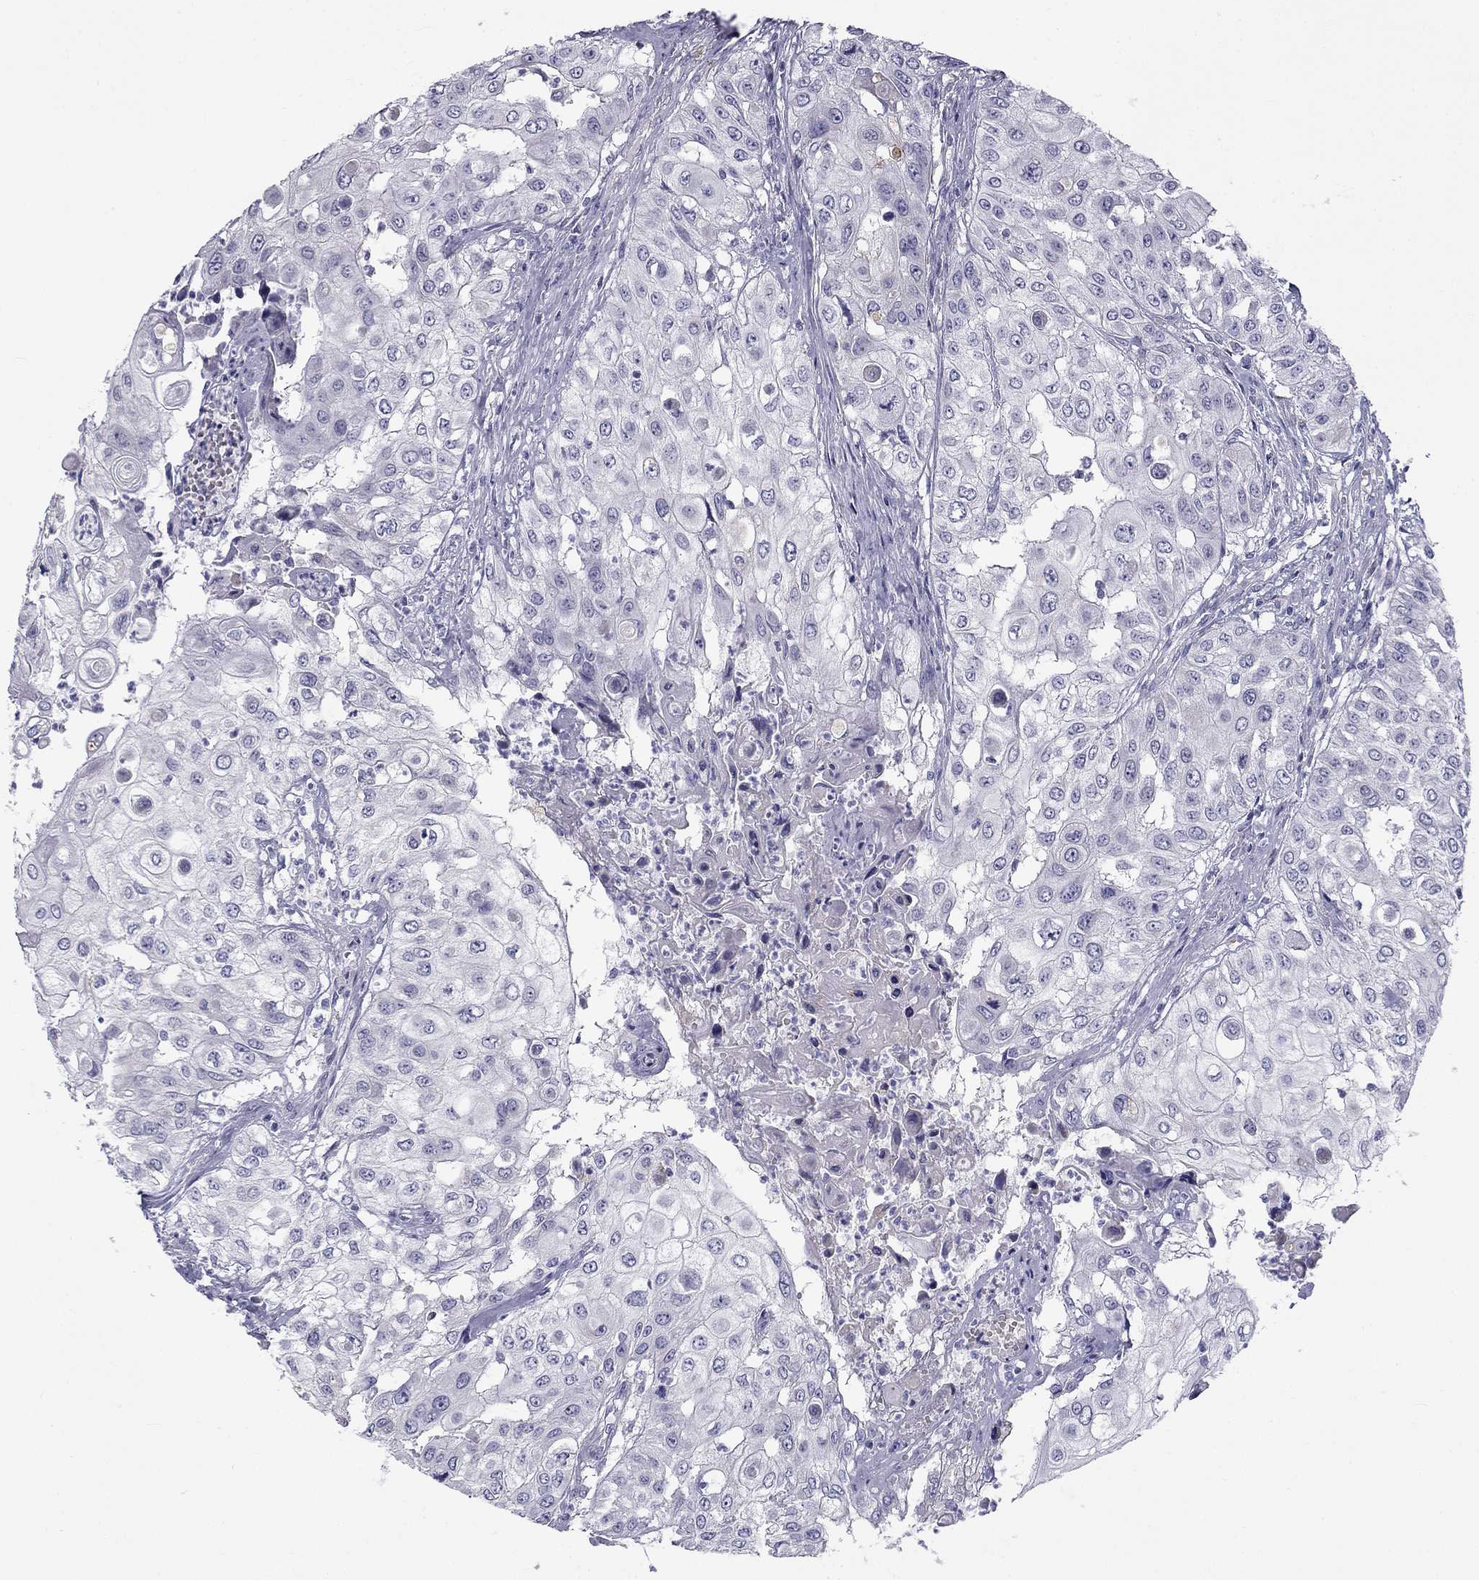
{"staining": {"intensity": "negative", "quantity": "none", "location": "none"}, "tissue": "urothelial cancer", "cell_type": "Tumor cells", "image_type": "cancer", "snomed": [{"axis": "morphology", "description": "Urothelial carcinoma, High grade"}, {"axis": "topography", "description": "Urinary bladder"}], "caption": "High power microscopy photomicrograph of an IHC histopathology image of high-grade urothelial carcinoma, revealing no significant expression in tumor cells. The staining is performed using DAB brown chromogen with nuclei counter-stained in using hematoxylin.", "gene": "CLPSL2", "patient": {"sex": "female", "age": 79}}